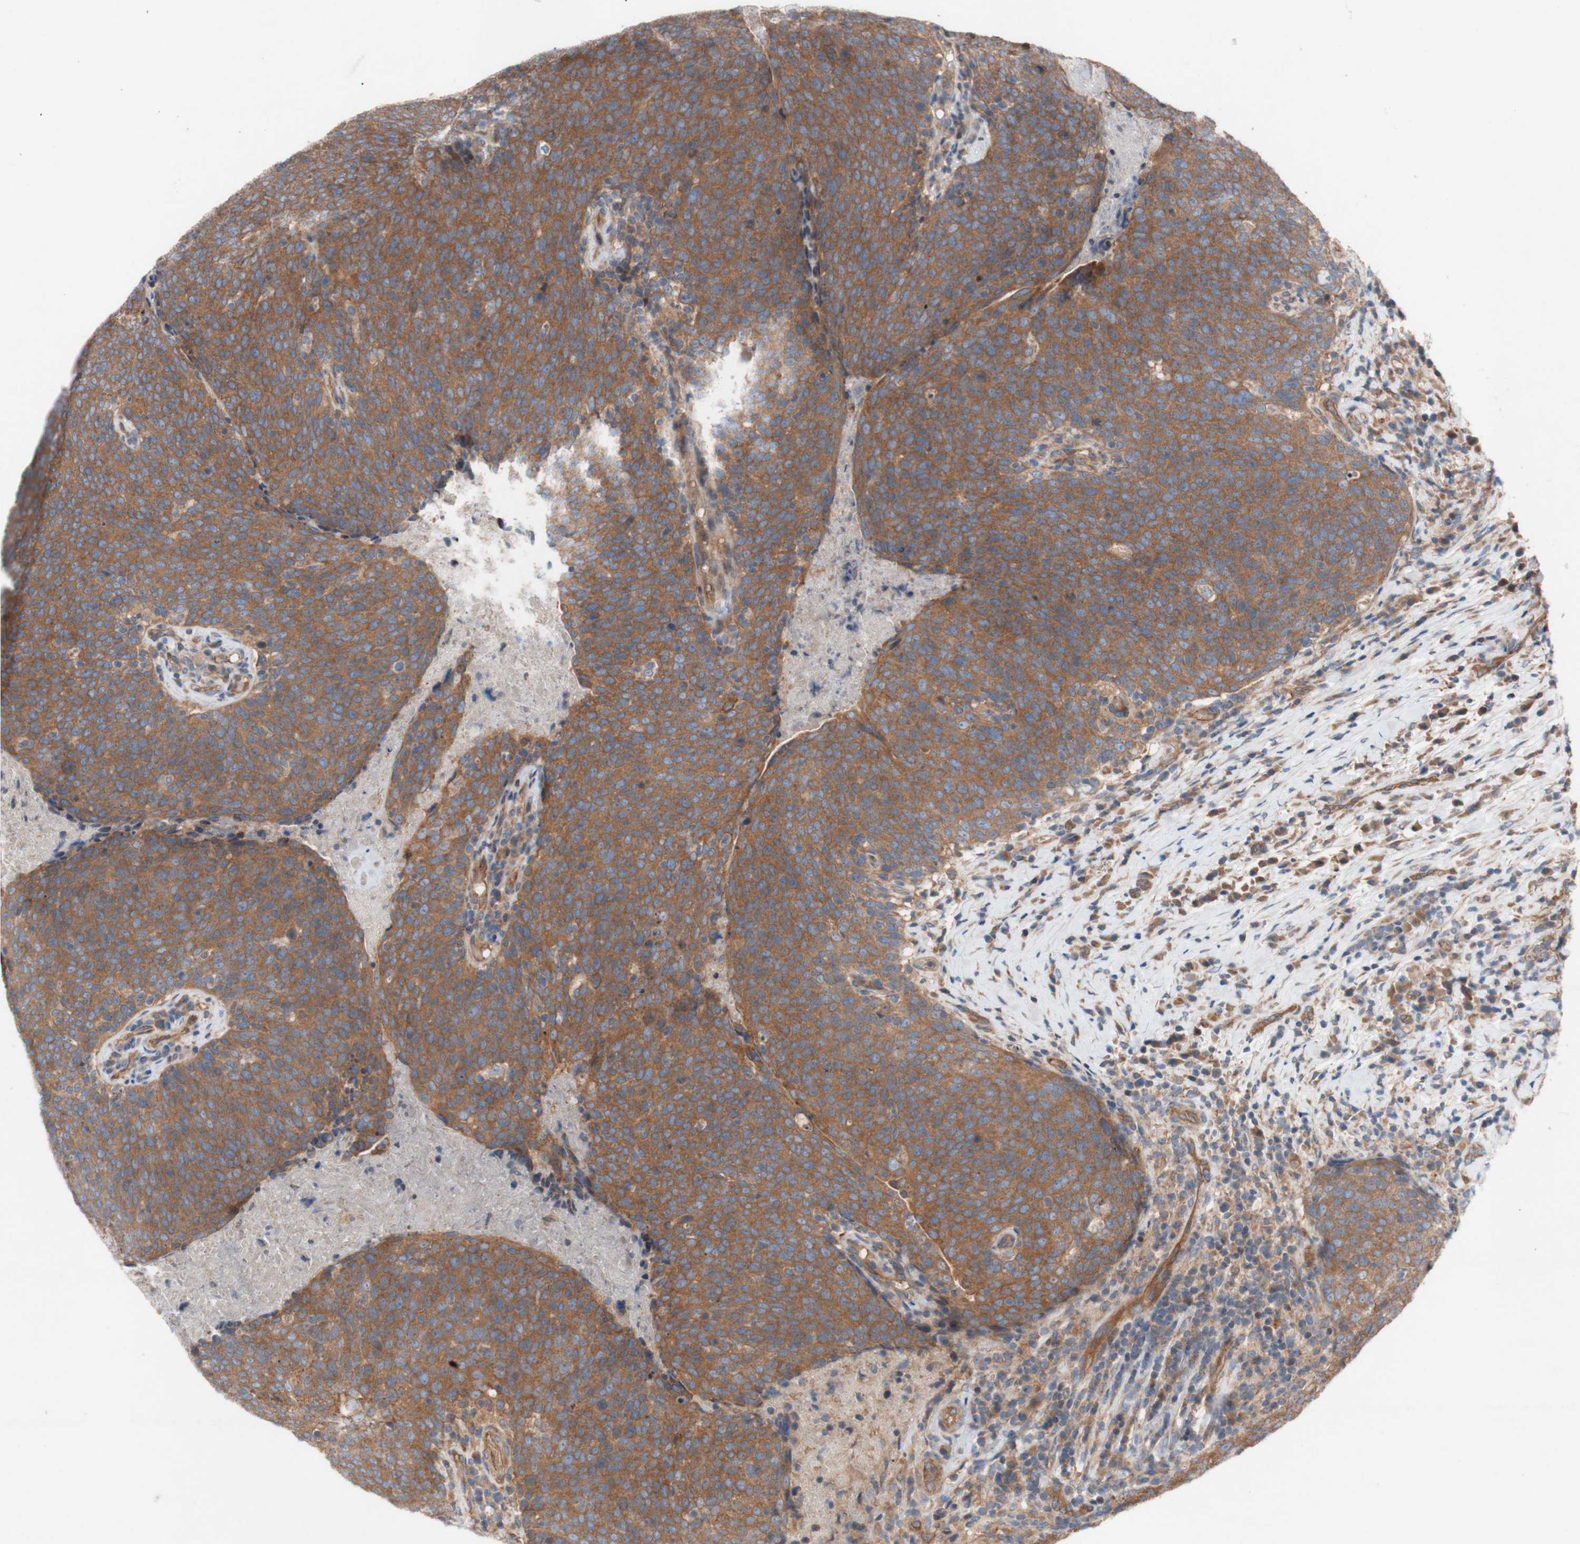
{"staining": {"intensity": "moderate", "quantity": ">75%", "location": "cytoplasmic/membranous"}, "tissue": "head and neck cancer", "cell_type": "Tumor cells", "image_type": "cancer", "snomed": [{"axis": "morphology", "description": "Squamous cell carcinoma, NOS"}, {"axis": "morphology", "description": "Squamous cell carcinoma, metastatic, NOS"}, {"axis": "topography", "description": "Lymph node"}, {"axis": "topography", "description": "Head-Neck"}], "caption": "IHC micrograph of head and neck squamous cell carcinoma stained for a protein (brown), which reveals medium levels of moderate cytoplasmic/membranous staining in about >75% of tumor cells.", "gene": "TST", "patient": {"sex": "male", "age": 62}}